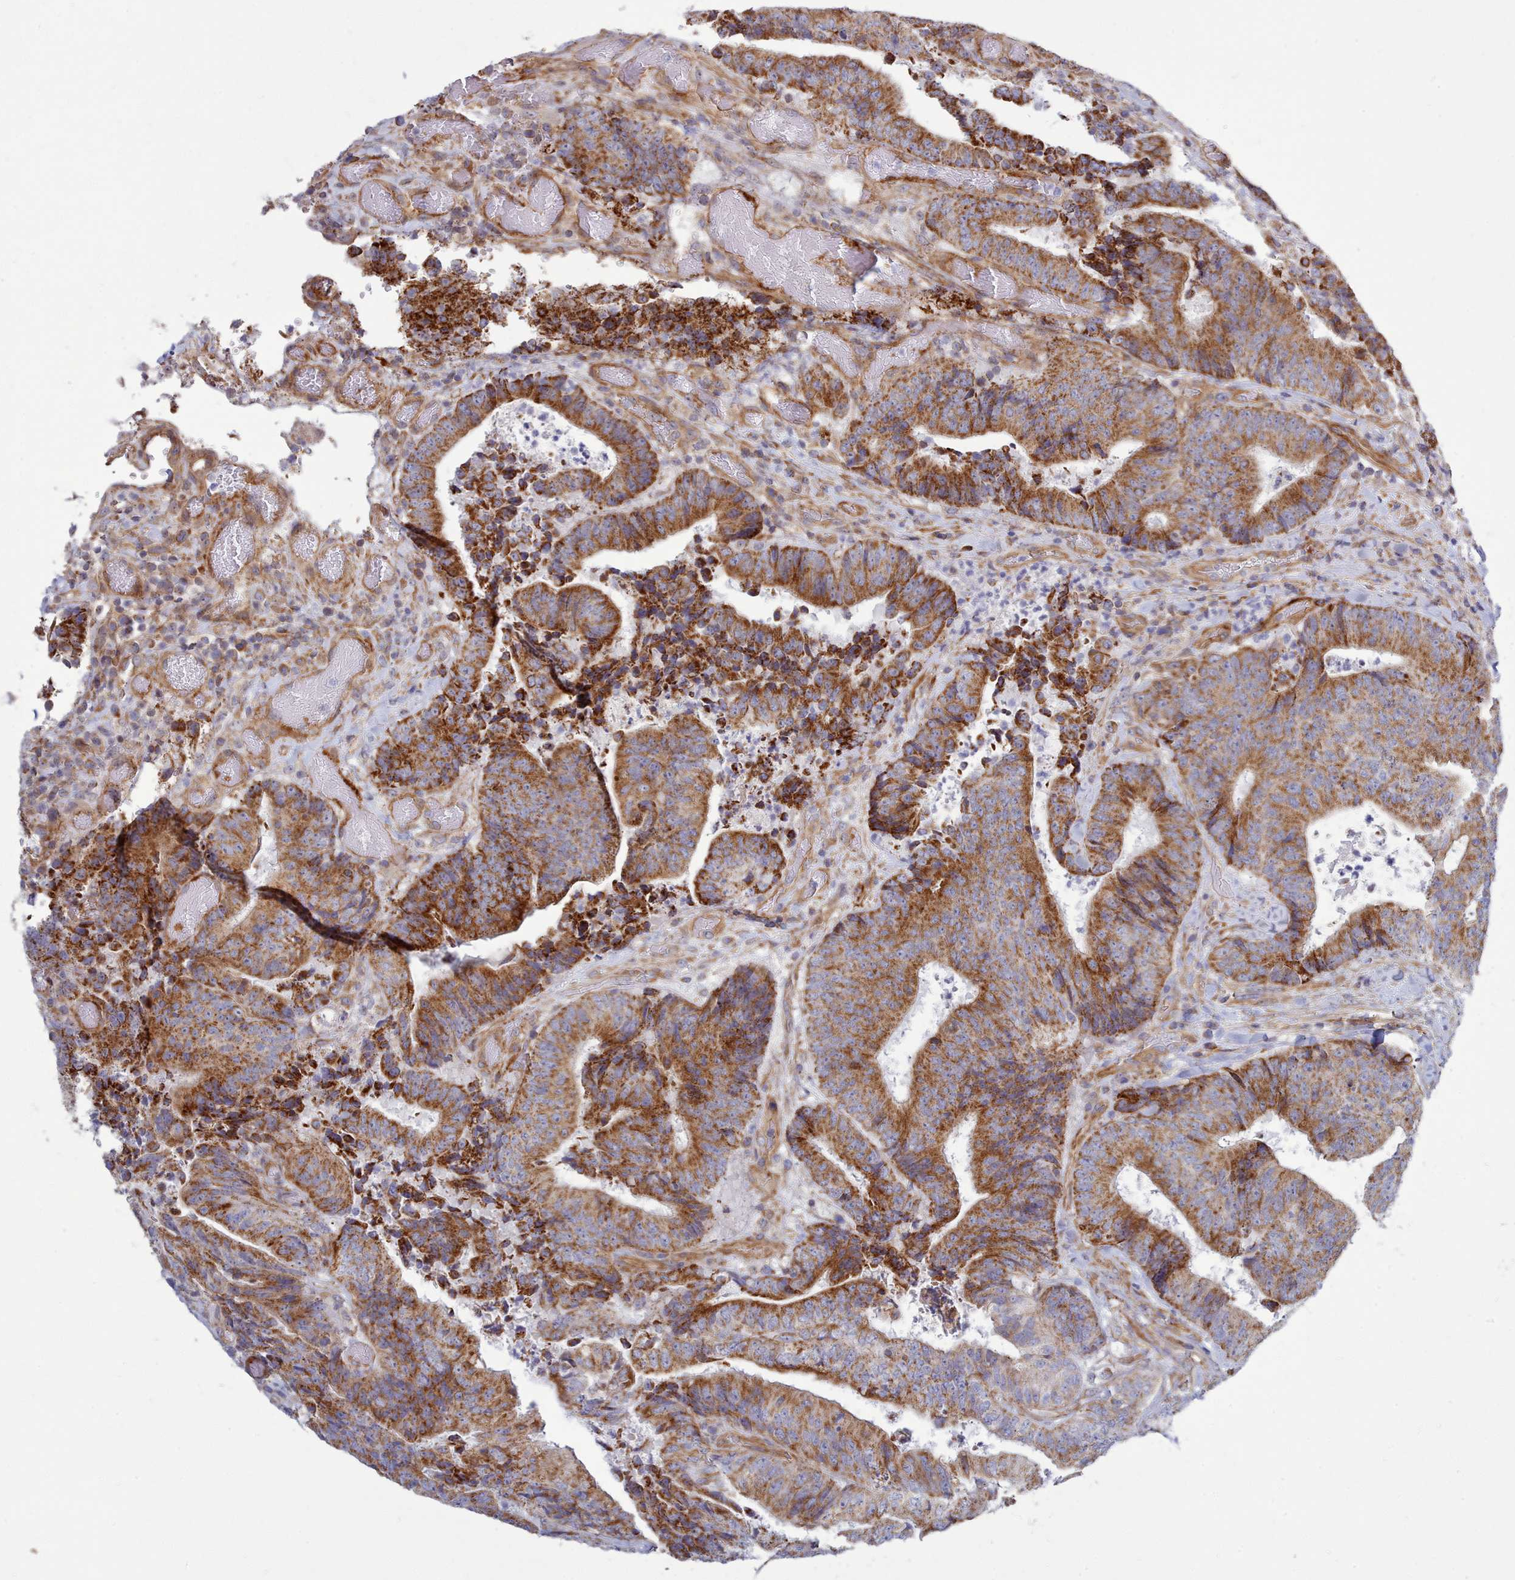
{"staining": {"intensity": "strong", "quantity": ">75%", "location": "cytoplasmic/membranous"}, "tissue": "colorectal cancer", "cell_type": "Tumor cells", "image_type": "cancer", "snomed": [{"axis": "morphology", "description": "Adenocarcinoma, NOS"}, {"axis": "topography", "description": "Rectum"}], "caption": "The immunohistochemical stain highlights strong cytoplasmic/membranous expression in tumor cells of colorectal cancer (adenocarcinoma) tissue.", "gene": "MRPL21", "patient": {"sex": "male", "age": 72}}